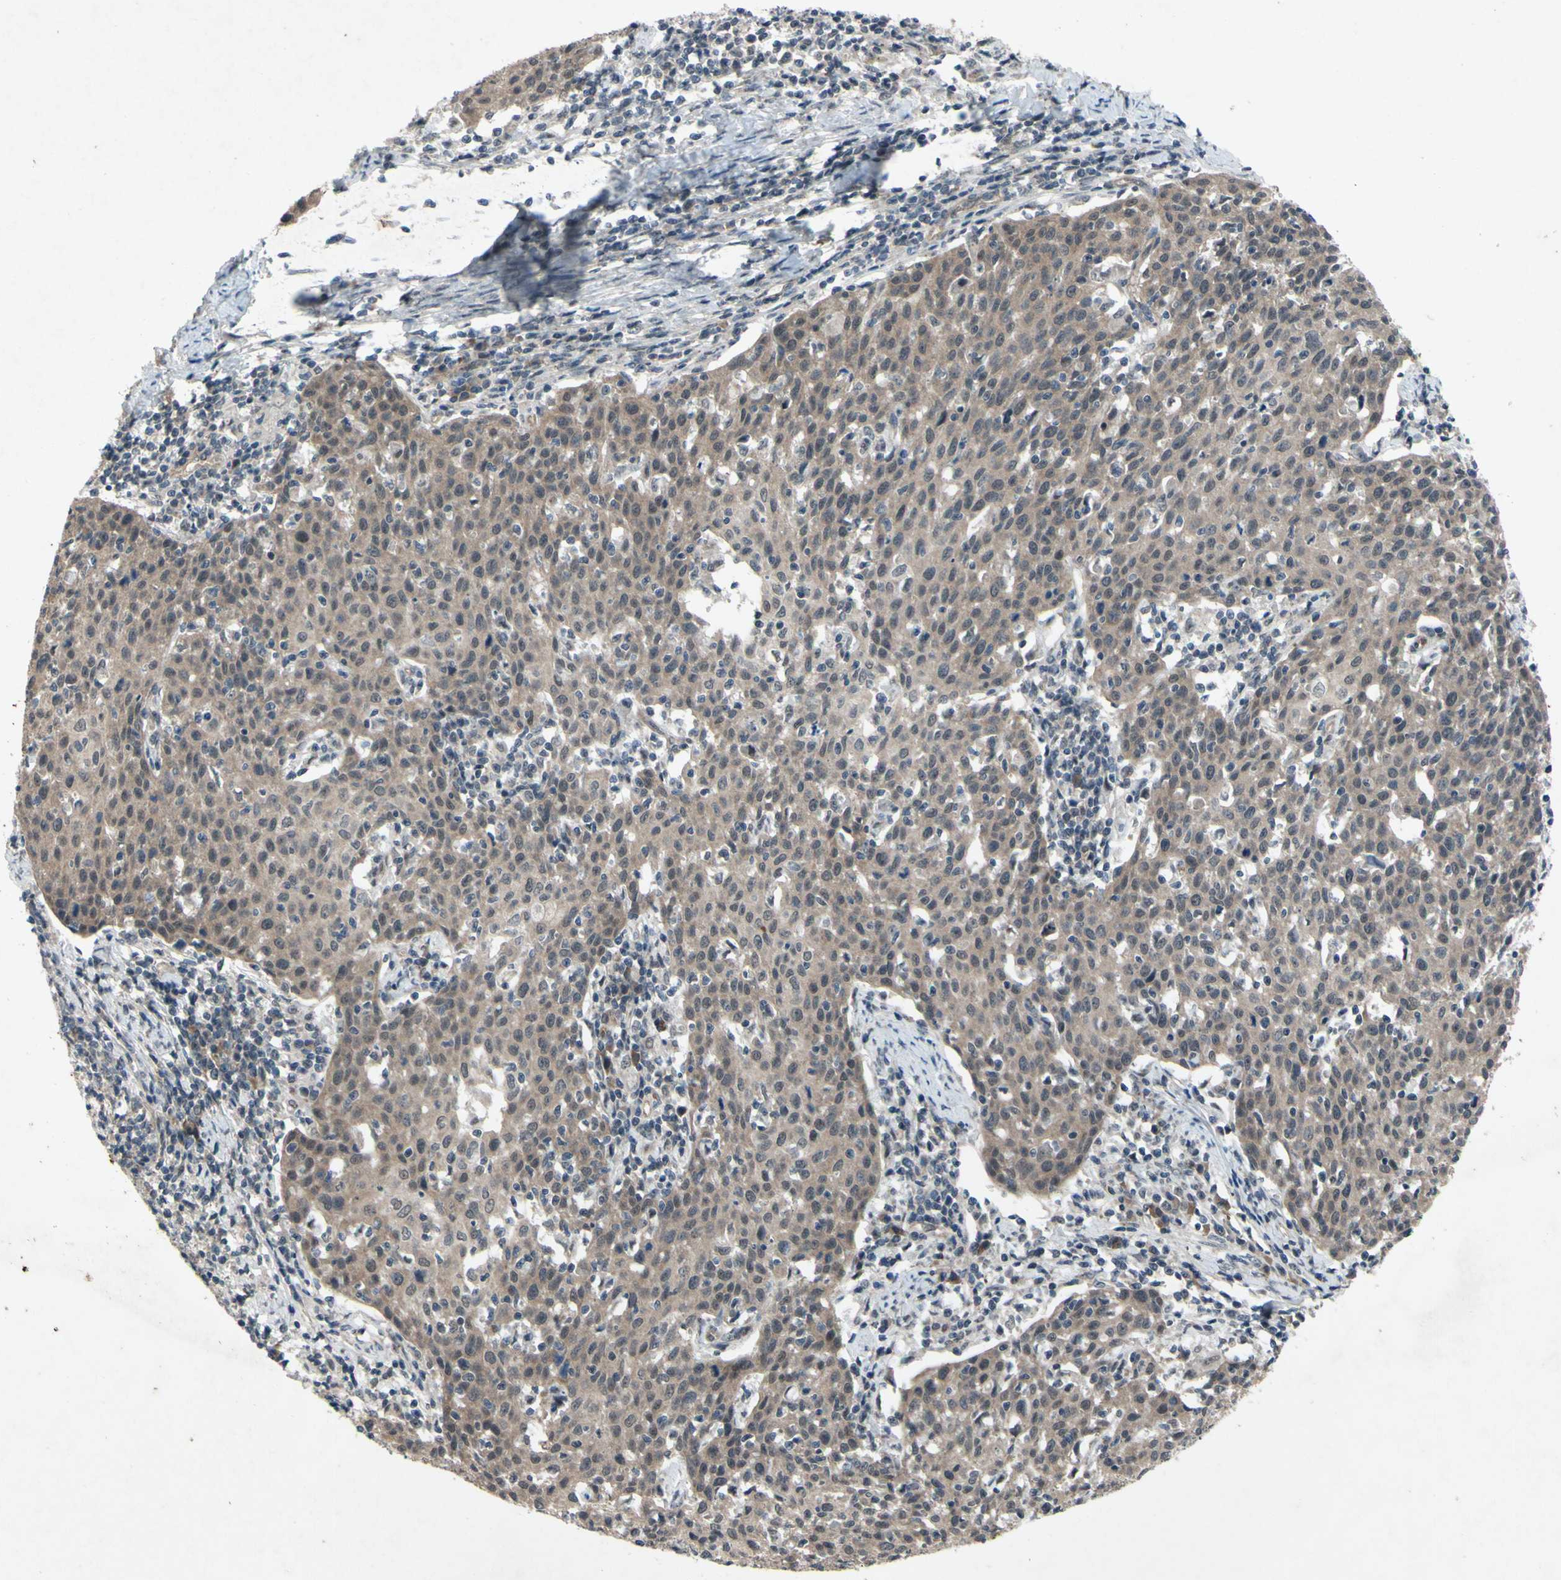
{"staining": {"intensity": "weak", "quantity": ">75%", "location": "cytoplasmic/membranous"}, "tissue": "cervical cancer", "cell_type": "Tumor cells", "image_type": "cancer", "snomed": [{"axis": "morphology", "description": "Squamous cell carcinoma, NOS"}, {"axis": "topography", "description": "Cervix"}], "caption": "A brown stain labels weak cytoplasmic/membranous positivity of a protein in cervical cancer tumor cells.", "gene": "TRDMT1", "patient": {"sex": "female", "age": 38}}